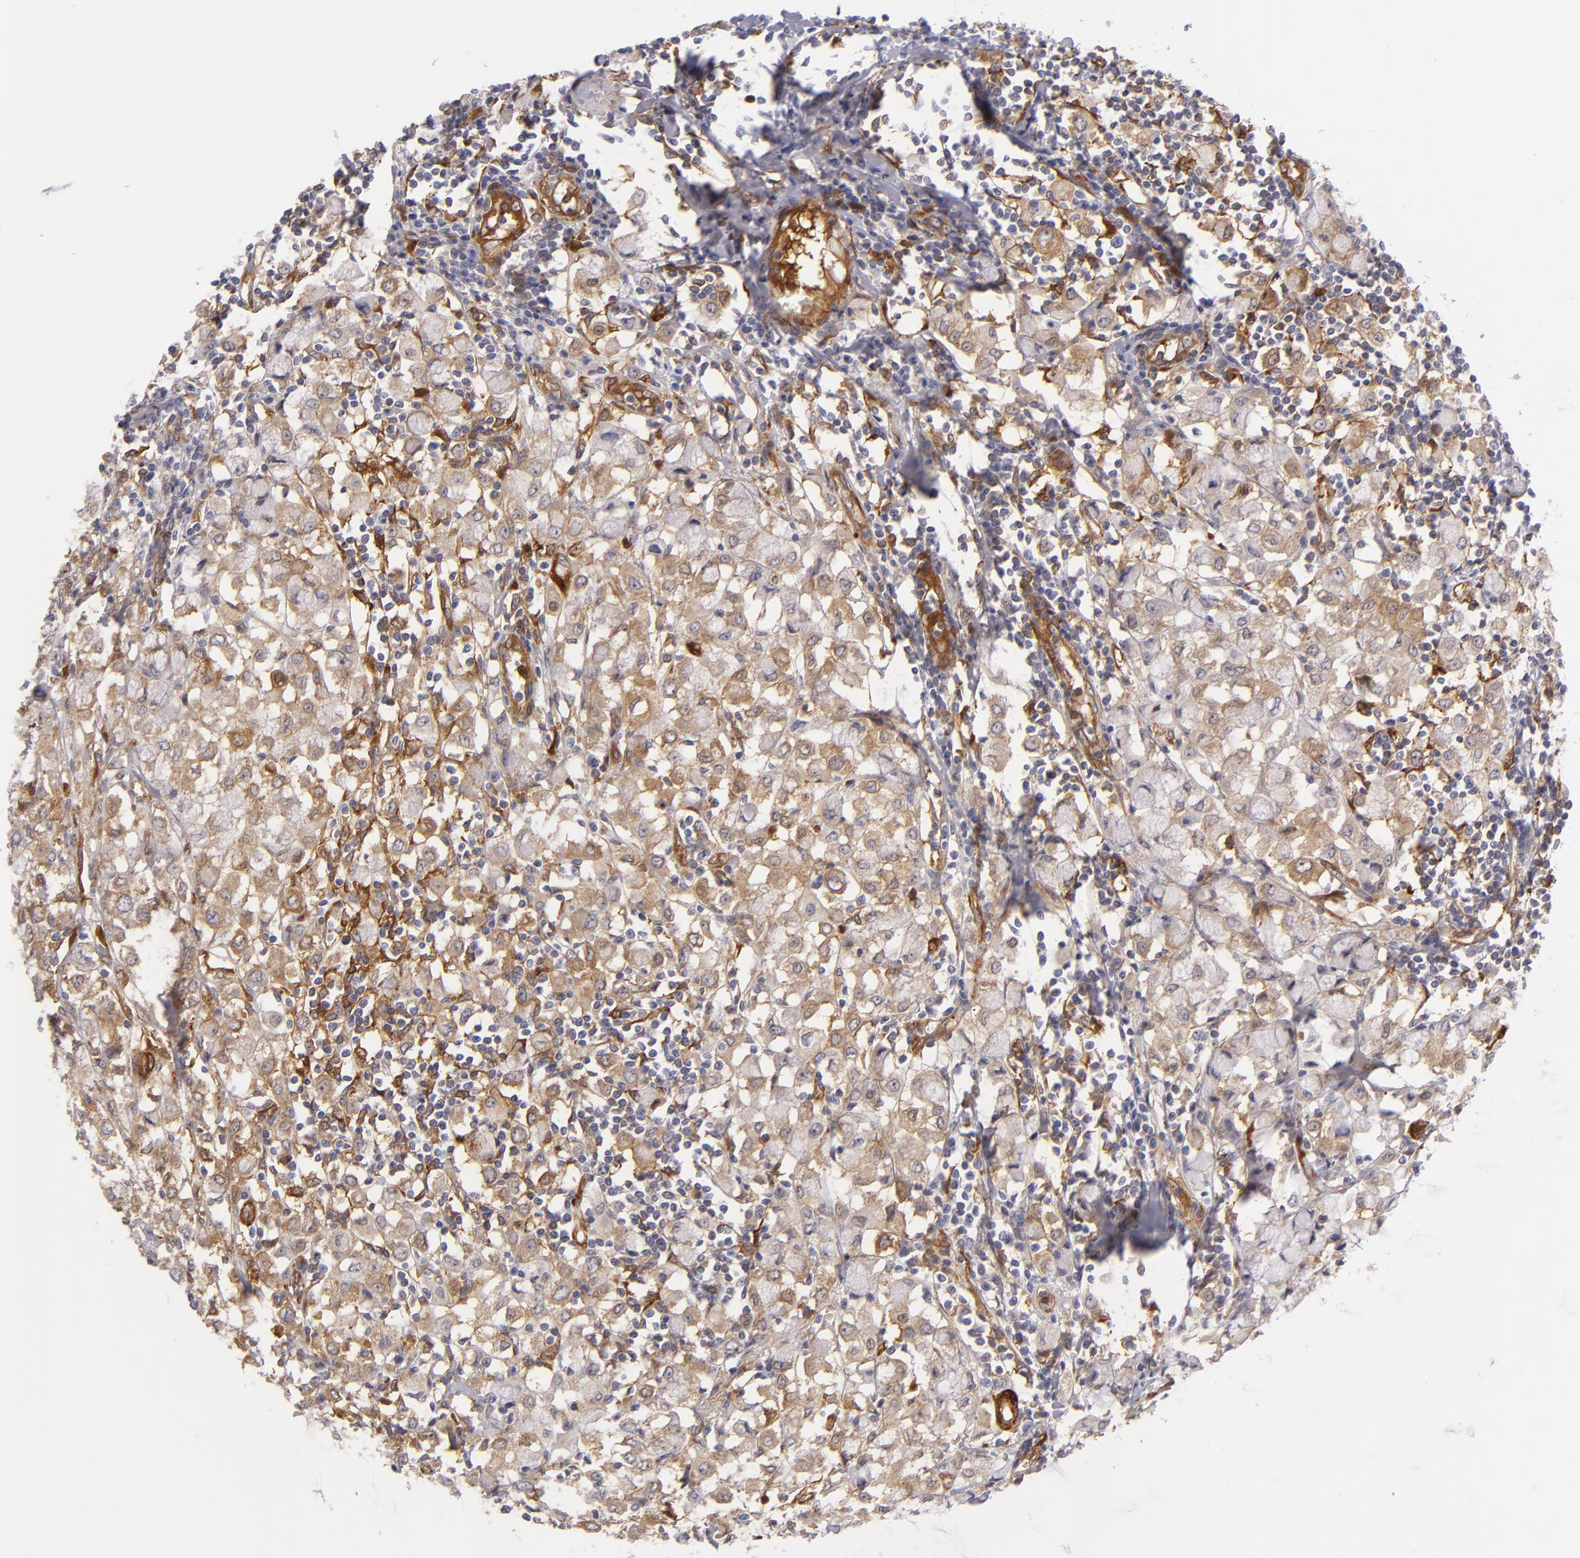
{"staining": {"intensity": "moderate", "quantity": ">75%", "location": "cytoplasmic/membranous"}, "tissue": "breast cancer", "cell_type": "Tumor cells", "image_type": "cancer", "snomed": [{"axis": "morphology", "description": "Lobular carcinoma"}, {"axis": "topography", "description": "Breast"}], "caption": "The photomicrograph exhibits immunohistochemical staining of breast cancer. There is moderate cytoplasmic/membranous staining is present in approximately >75% of tumor cells.", "gene": "VCL", "patient": {"sex": "female", "age": 85}}